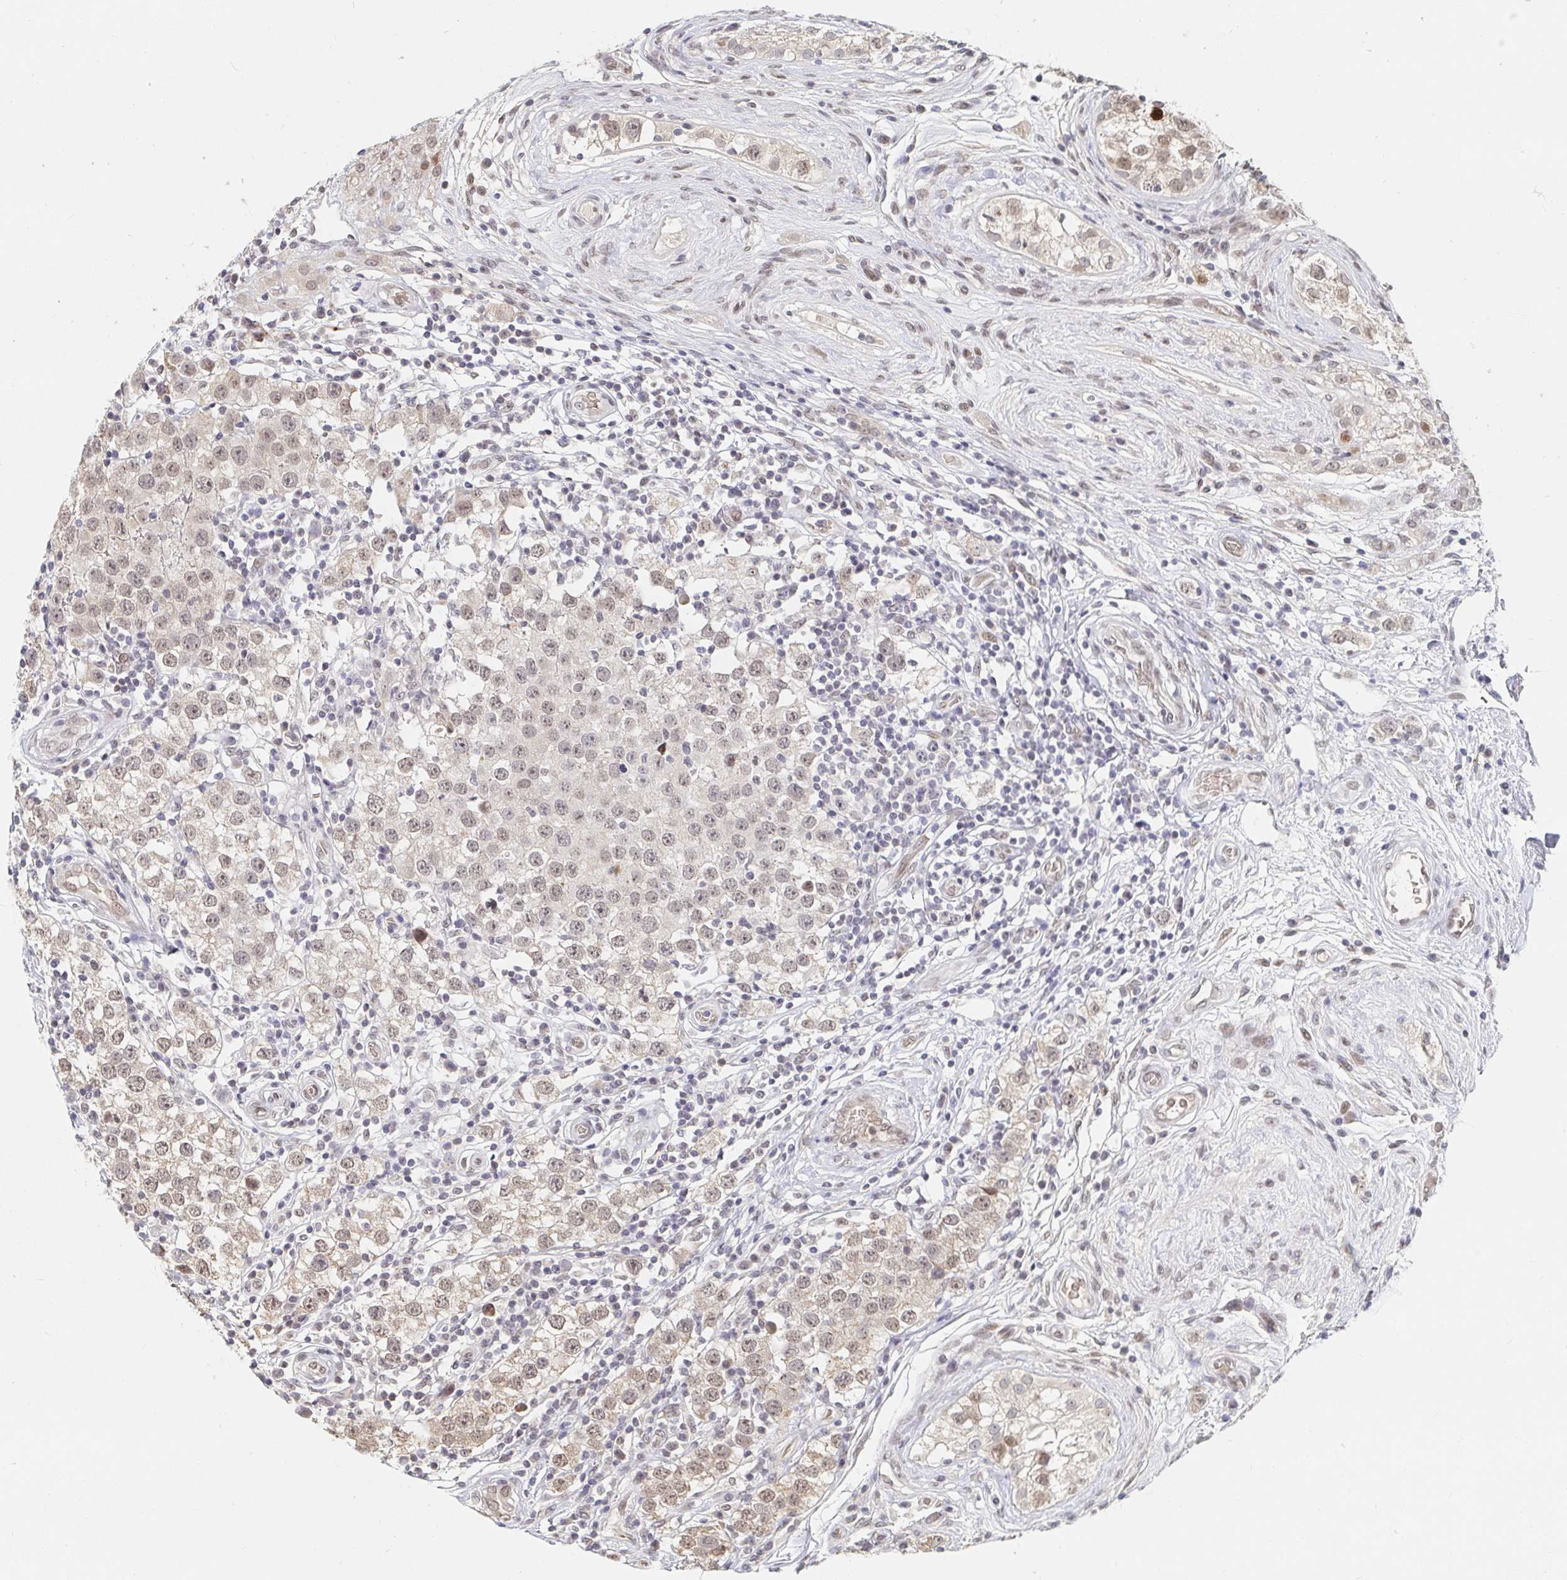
{"staining": {"intensity": "weak", "quantity": "25%-75%", "location": "cytoplasmic/membranous,nuclear"}, "tissue": "testis cancer", "cell_type": "Tumor cells", "image_type": "cancer", "snomed": [{"axis": "morphology", "description": "Seminoma, NOS"}, {"axis": "topography", "description": "Testis"}], "caption": "Testis seminoma stained with immunohistochemistry (IHC) displays weak cytoplasmic/membranous and nuclear positivity in about 25%-75% of tumor cells. Nuclei are stained in blue.", "gene": "CHD2", "patient": {"sex": "male", "age": 34}}